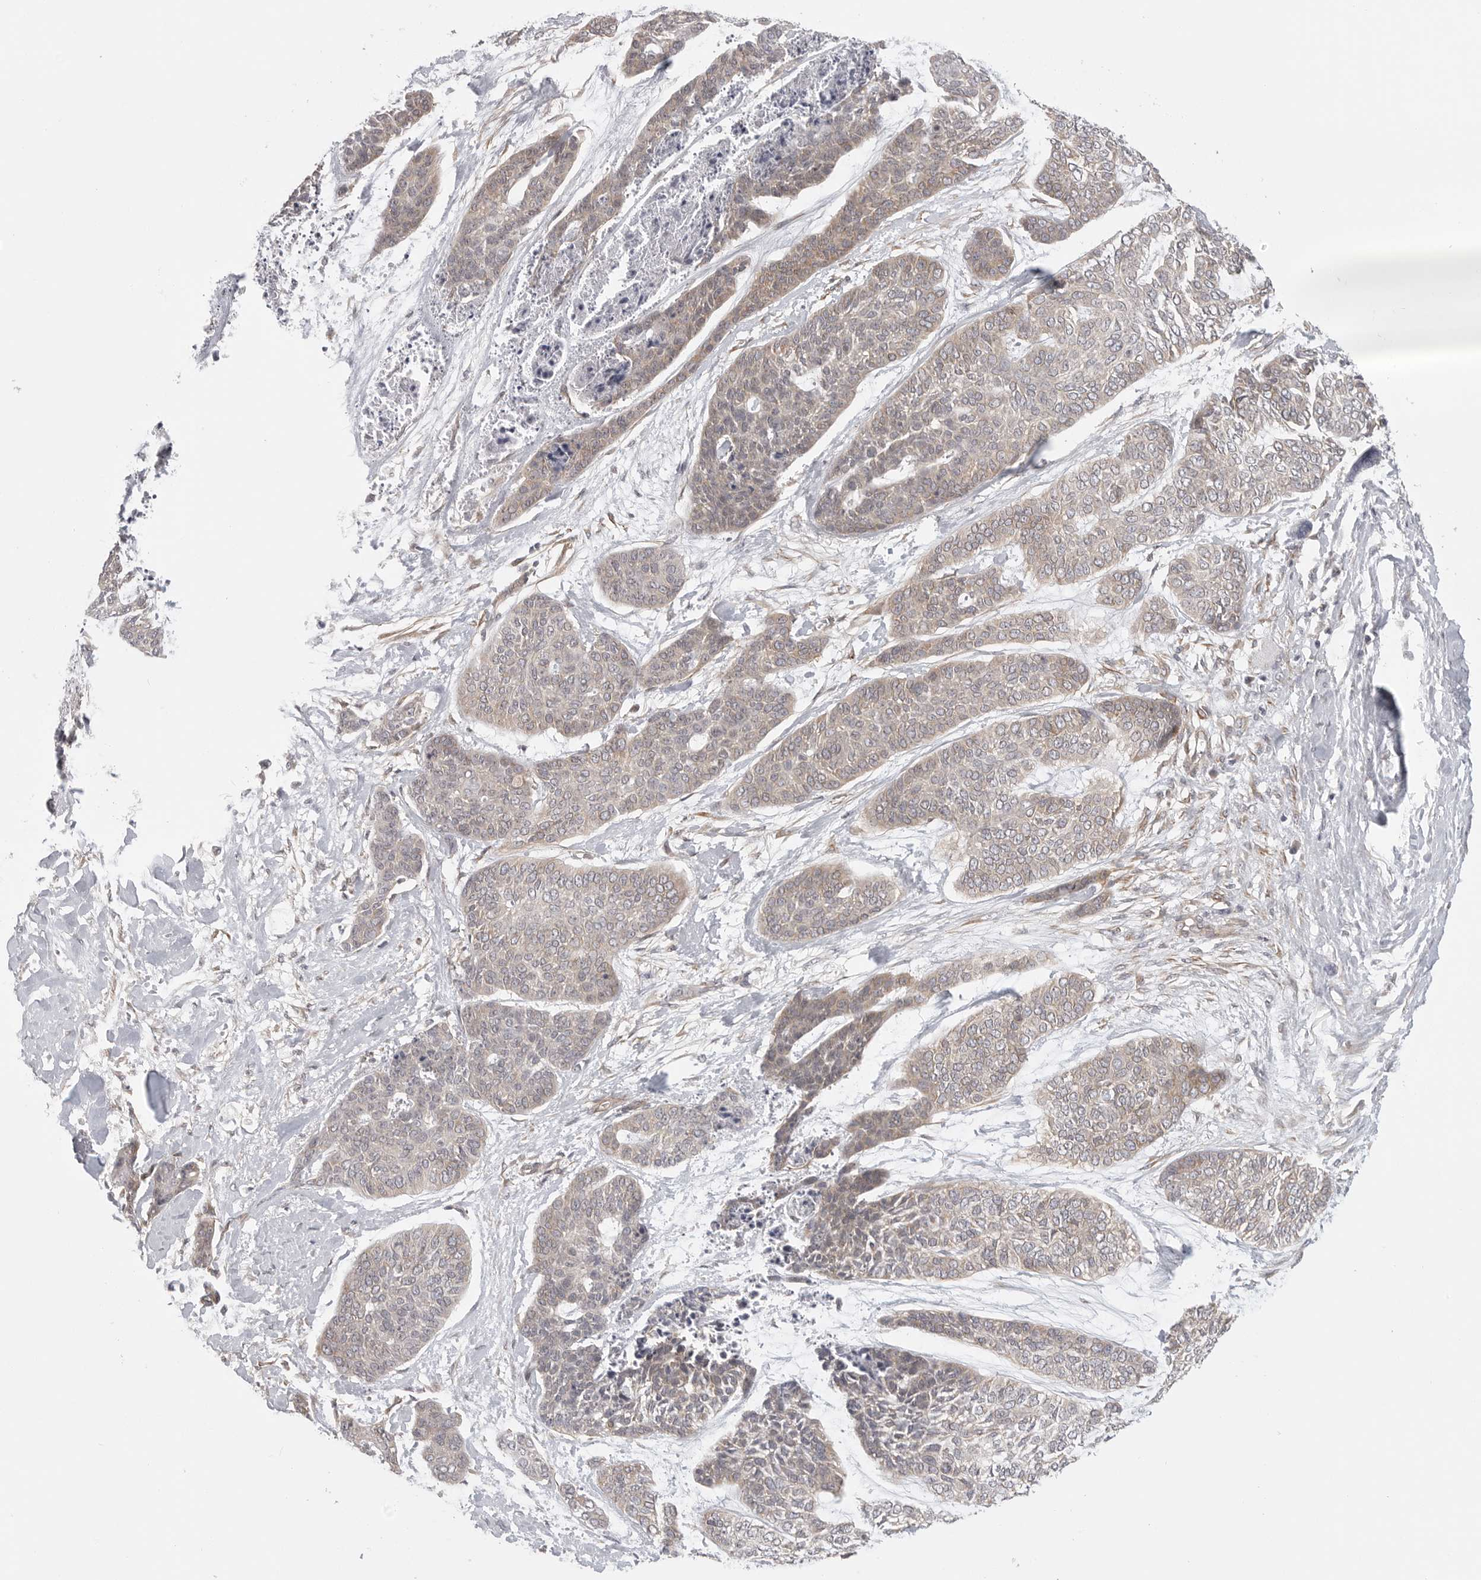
{"staining": {"intensity": "weak", "quantity": "25%-75%", "location": "cytoplasmic/membranous"}, "tissue": "skin cancer", "cell_type": "Tumor cells", "image_type": "cancer", "snomed": [{"axis": "morphology", "description": "Basal cell carcinoma"}, {"axis": "topography", "description": "Skin"}], "caption": "High-power microscopy captured an immunohistochemistry image of skin cancer, revealing weak cytoplasmic/membranous positivity in about 25%-75% of tumor cells. (IHC, brightfield microscopy, high magnification).", "gene": "CERS2", "patient": {"sex": "female", "age": 64}}